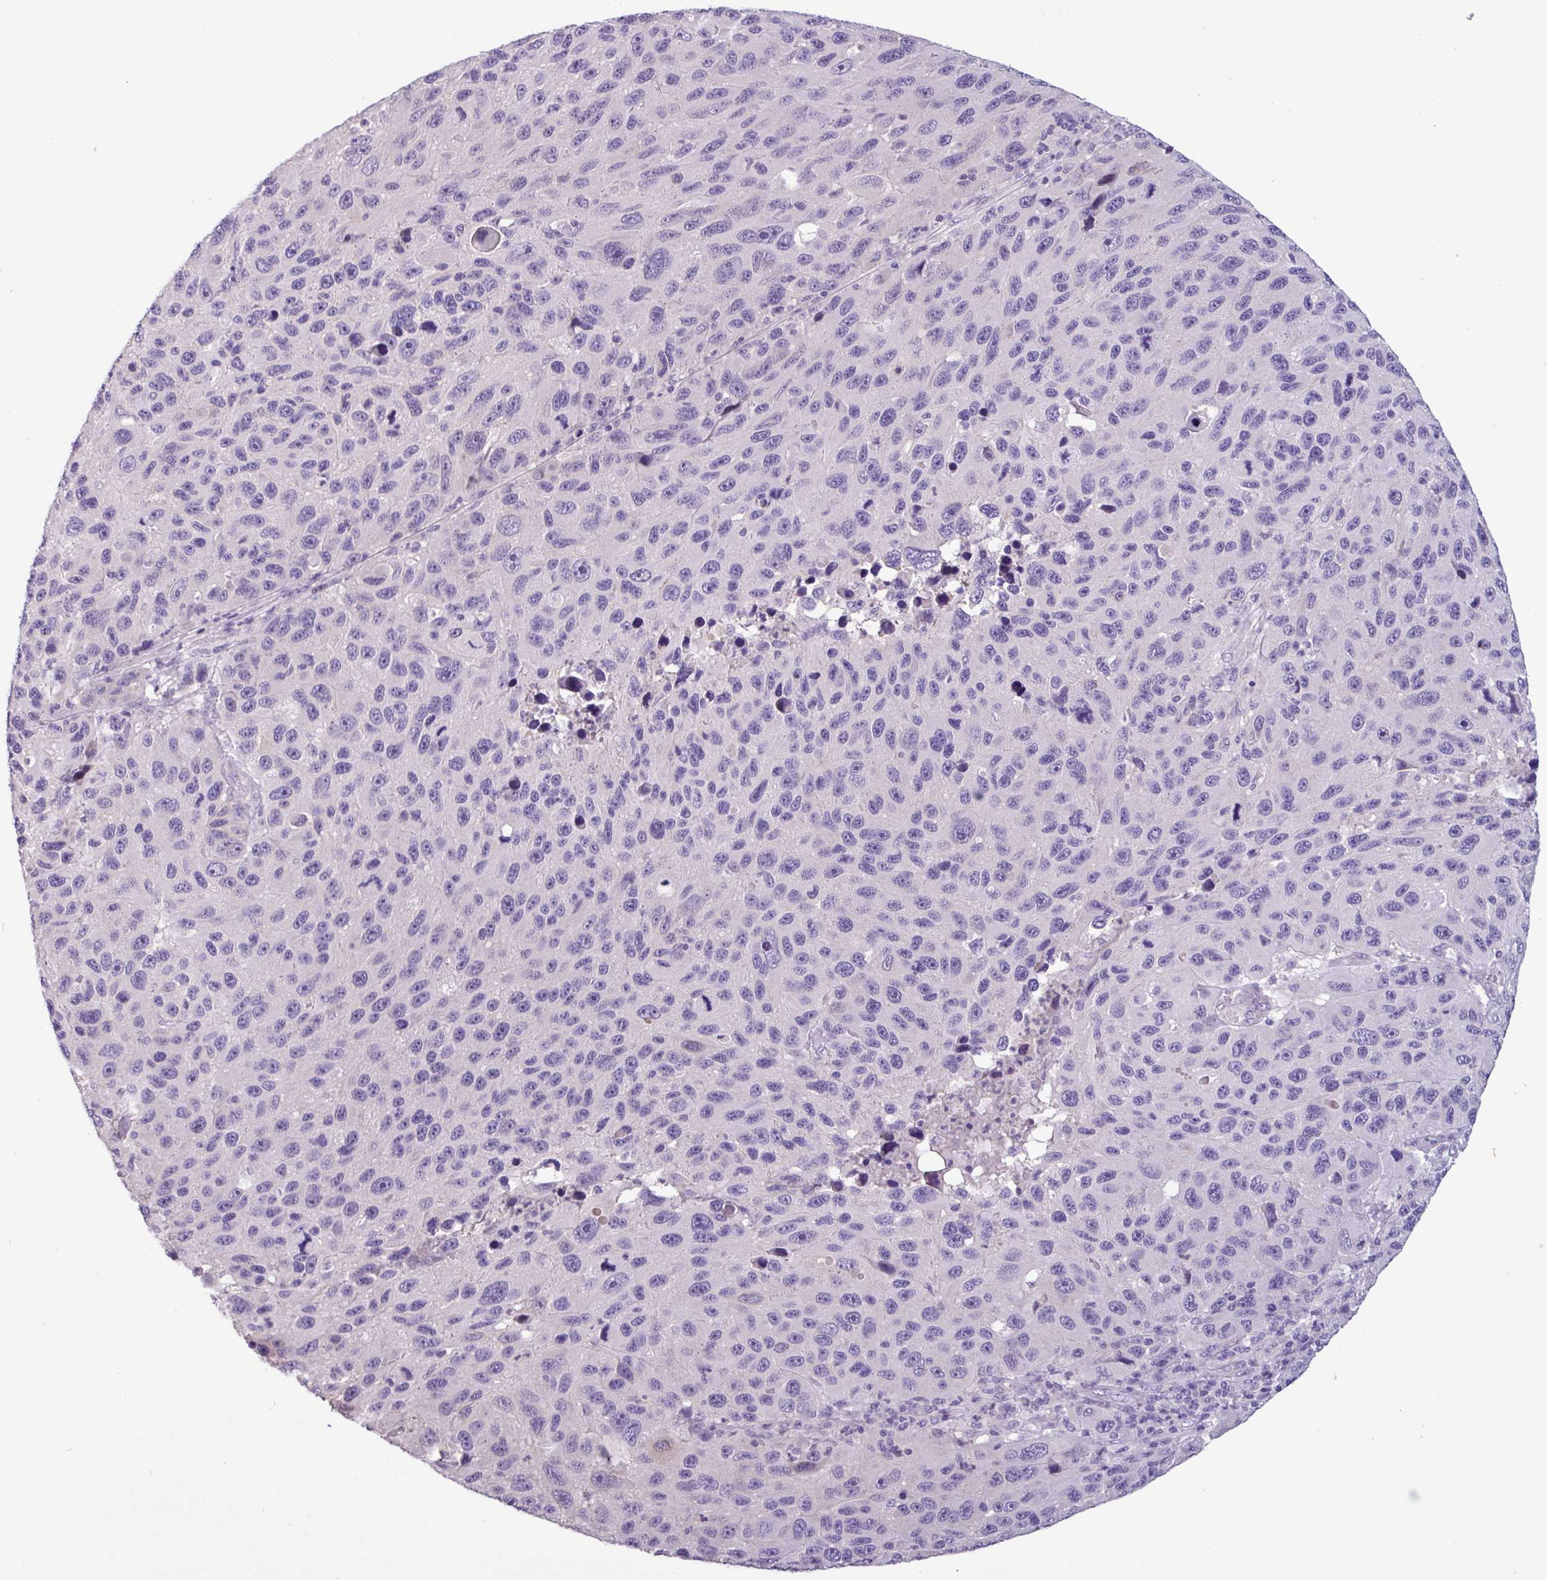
{"staining": {"intensity": "negative", "quantity": "none", "location": "none"}, "tissue": "melanoma", "cell_type": "Tumor cells", "image_type": "cancer", "snomed": [{"axis": "morphology", "description": "Malignant melanoma, NOS"}, {"axis": "topography", "description": "Skin"}], "caption": "Immunohistochemistry (IHC) photomicrograph of neoplastic tissue: human malignant melanoma stained with DAB demonstrates no significant protein expression in tumor cells.", "gene": "PNLDC1", "patient": {"sex": "male", "age": 53}}